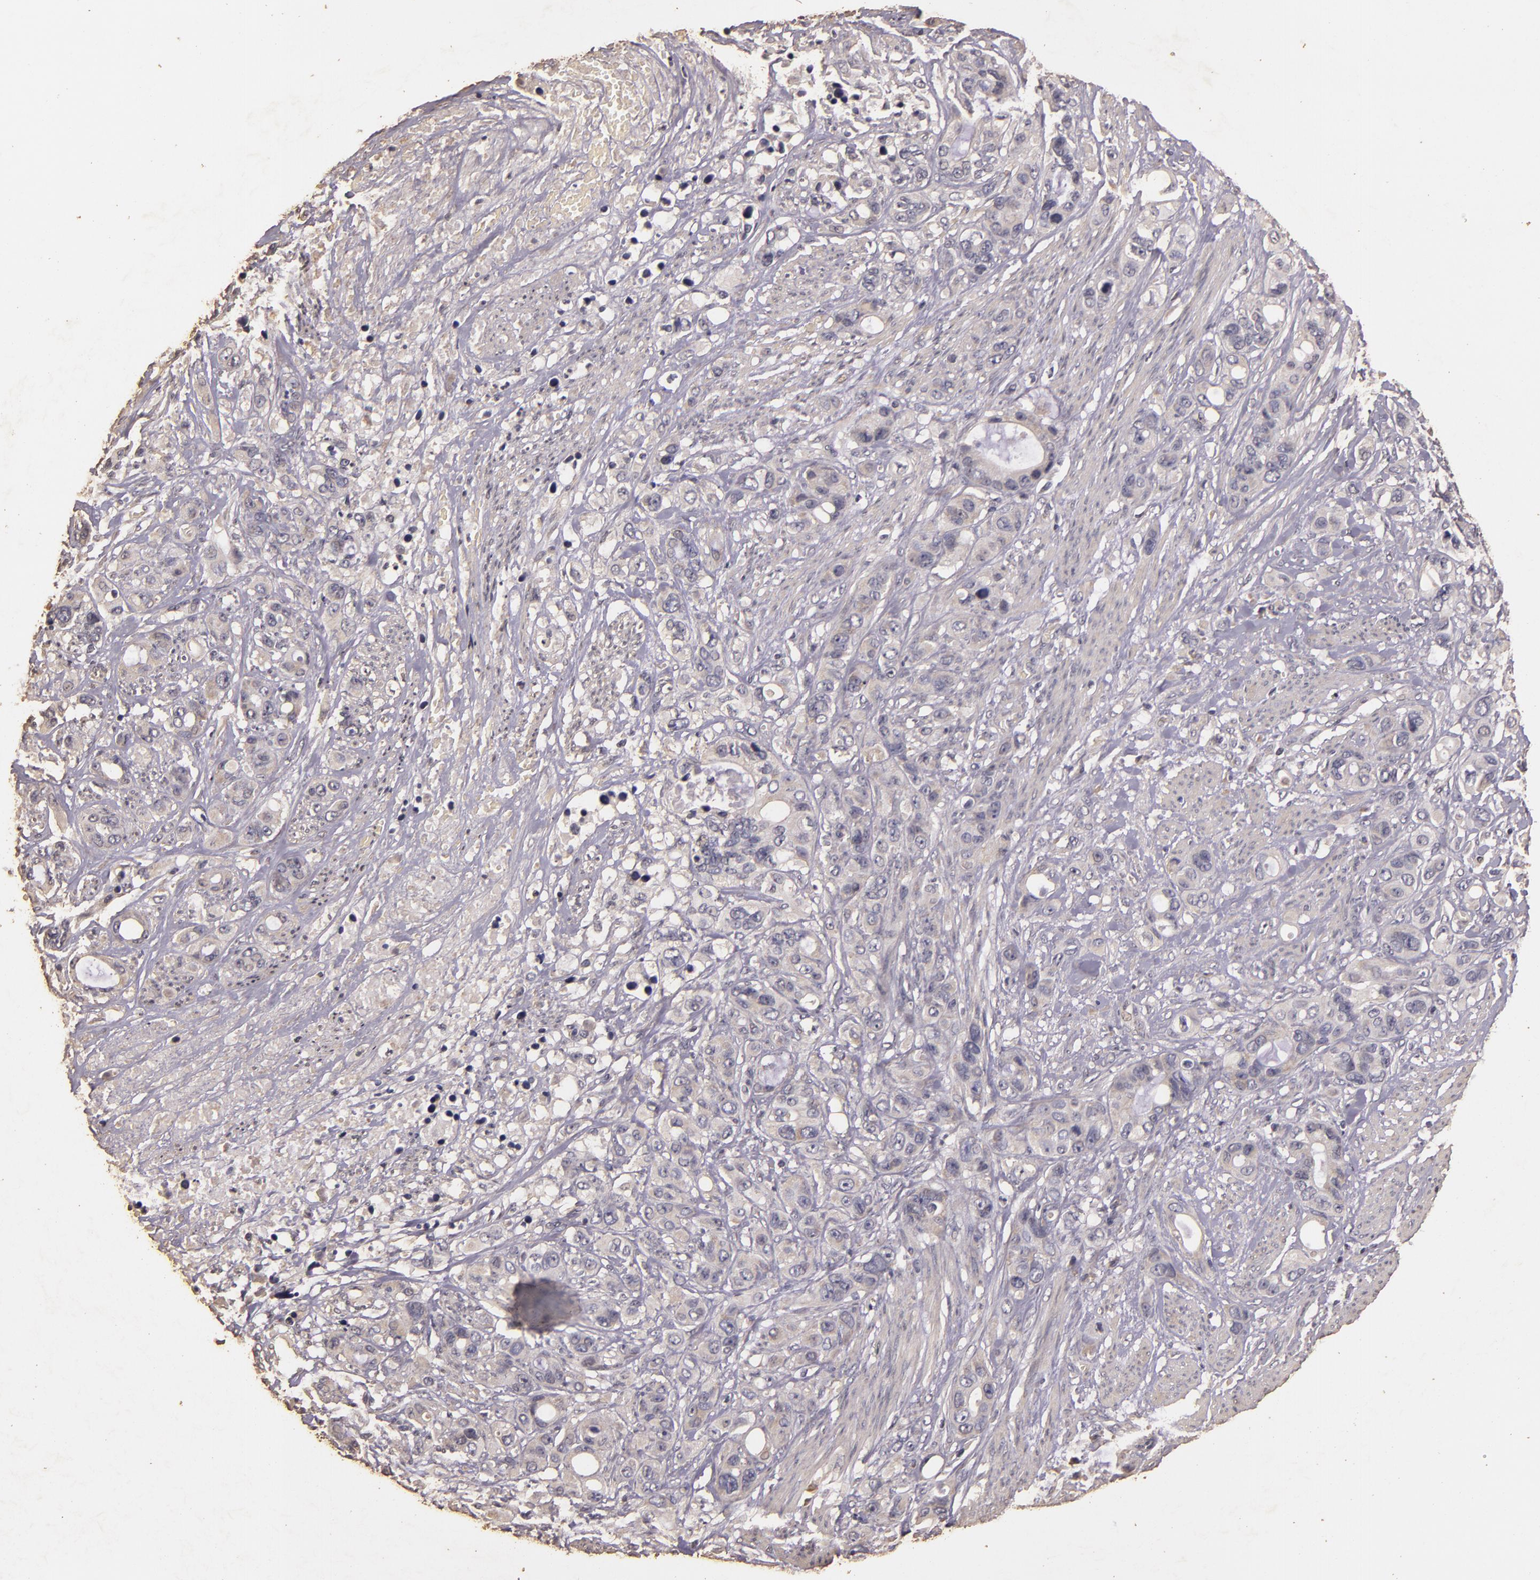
{"staining": {"intensity": "negative", "quantity": "none", "location": "none"}, "tissue": "stomach cancer", "cell_type": "Tumor cells", "image_type": "cancer", "snomed": [{"axis": "morphology", "description": "Adenocarcinoma, NOS"}, {"axis": "topography", "description": "Stomach, upper"}], "caption": "This is a image of immunohistochemistry (IHC) staining of adenocarcinoma (stomach), which shows no staining in tumor cells.", "gene": "BCL2L13", "patient": {"sex": "male", "age": 47}}